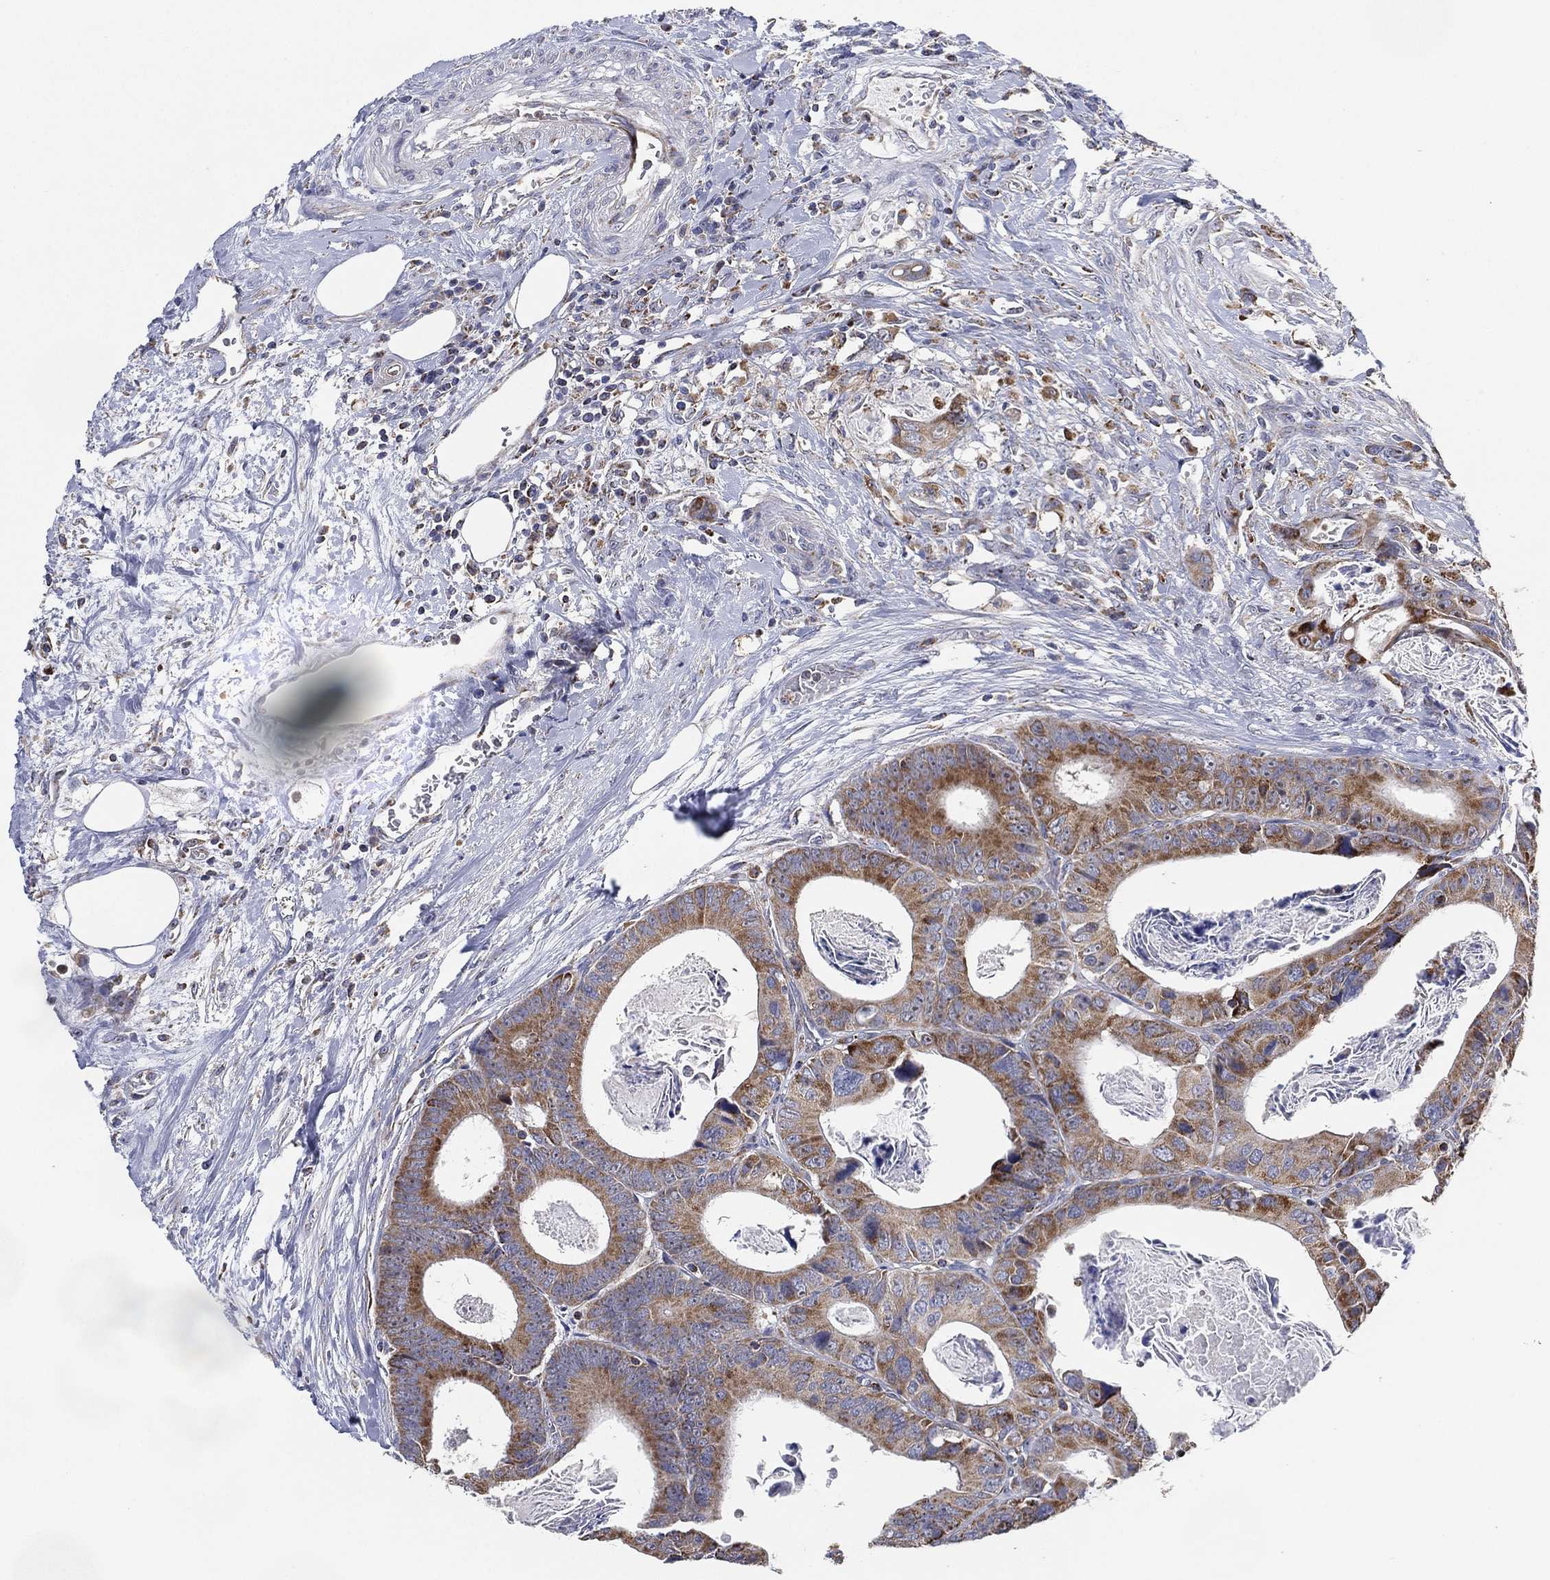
{"staining": {"intensity": "strong", "quantity": "25%-75%", "location": "cytoplasmic/membranous"}, "tissue": "colorectal cancer", "cell_type": "Tumor cells", "image_type": "cancer", "snomed": [{"axis": "morphology", "description": "Adenocarcinoma, NOS"}, {"axis": "topography", "description": "Rectum"}], "caption": "Colorectal cancer stained for a protein exhibits strong cytoplasmic/membranous positivity in tumor cells.", "gene": "GCAT", "patient": {"sex": "male", "age": 64}}